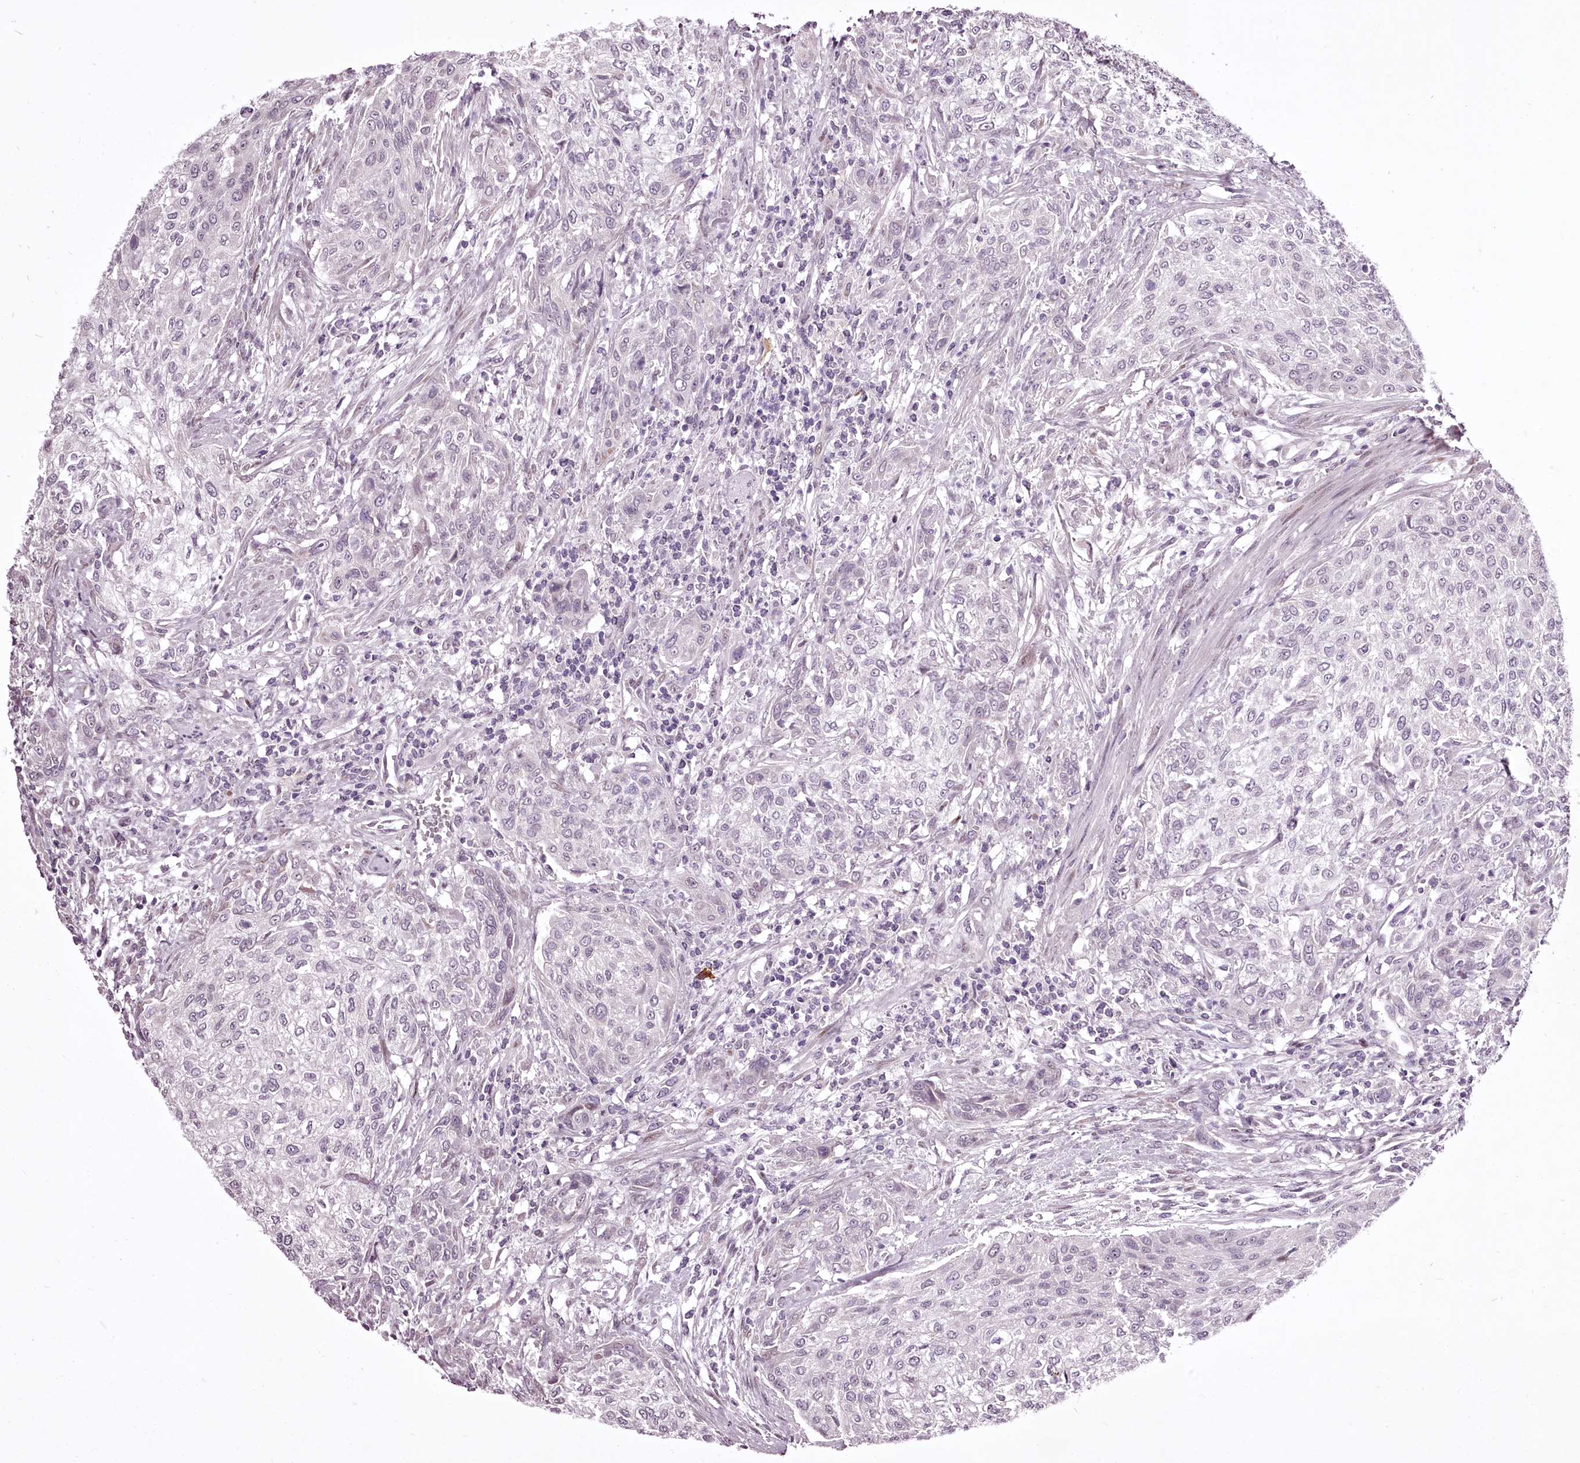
{"staining": {"intensity": "negative", "quantity": "none", "location": "none"}, "tissue": "urothelial cancer", "cell_type": "Tumor cells", "image_type": "cancer", "snomed": [{"axis": "morphology", "description": "Normal tissue, NOS"}, {"axis": "morphology", "description": "Urothelial carcinoma, NOS"}, {"axis": "topography", "description": "Urinary bladder"}, {"axis": "topography", "description": "Peripheral nerve tissue"}], "caption": "The photomicrograph shows no significant expression in tumor cells of urothelial cancer. (Stains: DAB (3,3'-diaminobenzidine) immunohistochemistry (IHC) with hematoxylin counter stain, Microscopy: brightfield microscopy at high magnification).", "gene": "C1orf56", "patient": {"sex": "male", "age": 35}}